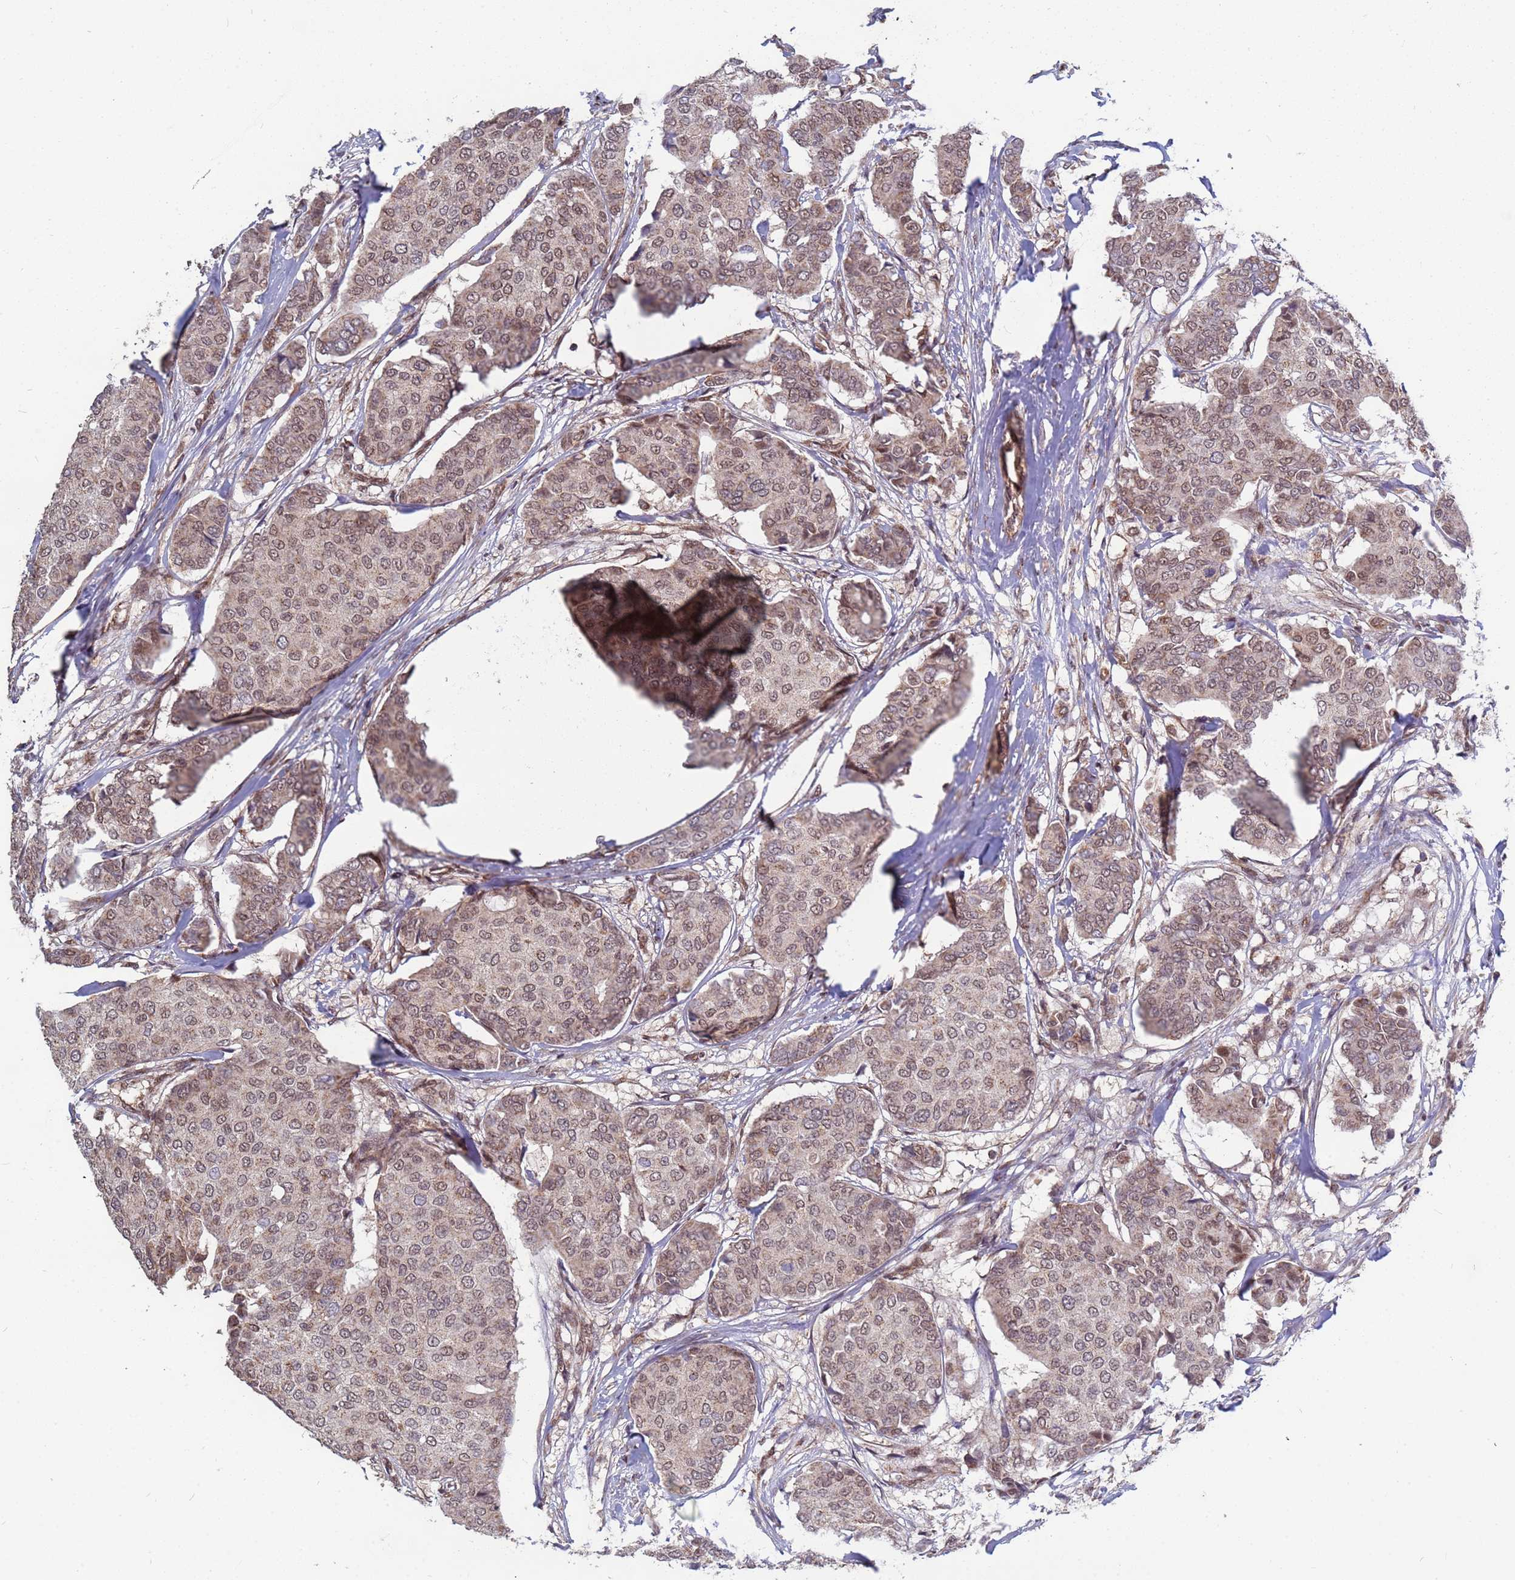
{"staining": {"intensity": "weak", "quantity": ">75%", "location": "cytoplasmic/membranous,nuclear"}, "tissue": "breast cancer", "cell_type": "Tumor cells", "image_type": "cancer", "snomed": [{"axis": "morphology", "description": "Duct carcinoma"}, {"axis": "topography", "description": "Breast"}], "caption": "High-power microscopy captured an immunohistochemistry (IHC) image of breast cancer, revealing weak cytoplasmic/membranous and nuclear positivity in approximately >75% of tumor cells.", "gene": "DENND2B", "patient": {"sex": "female", "age": 75}}